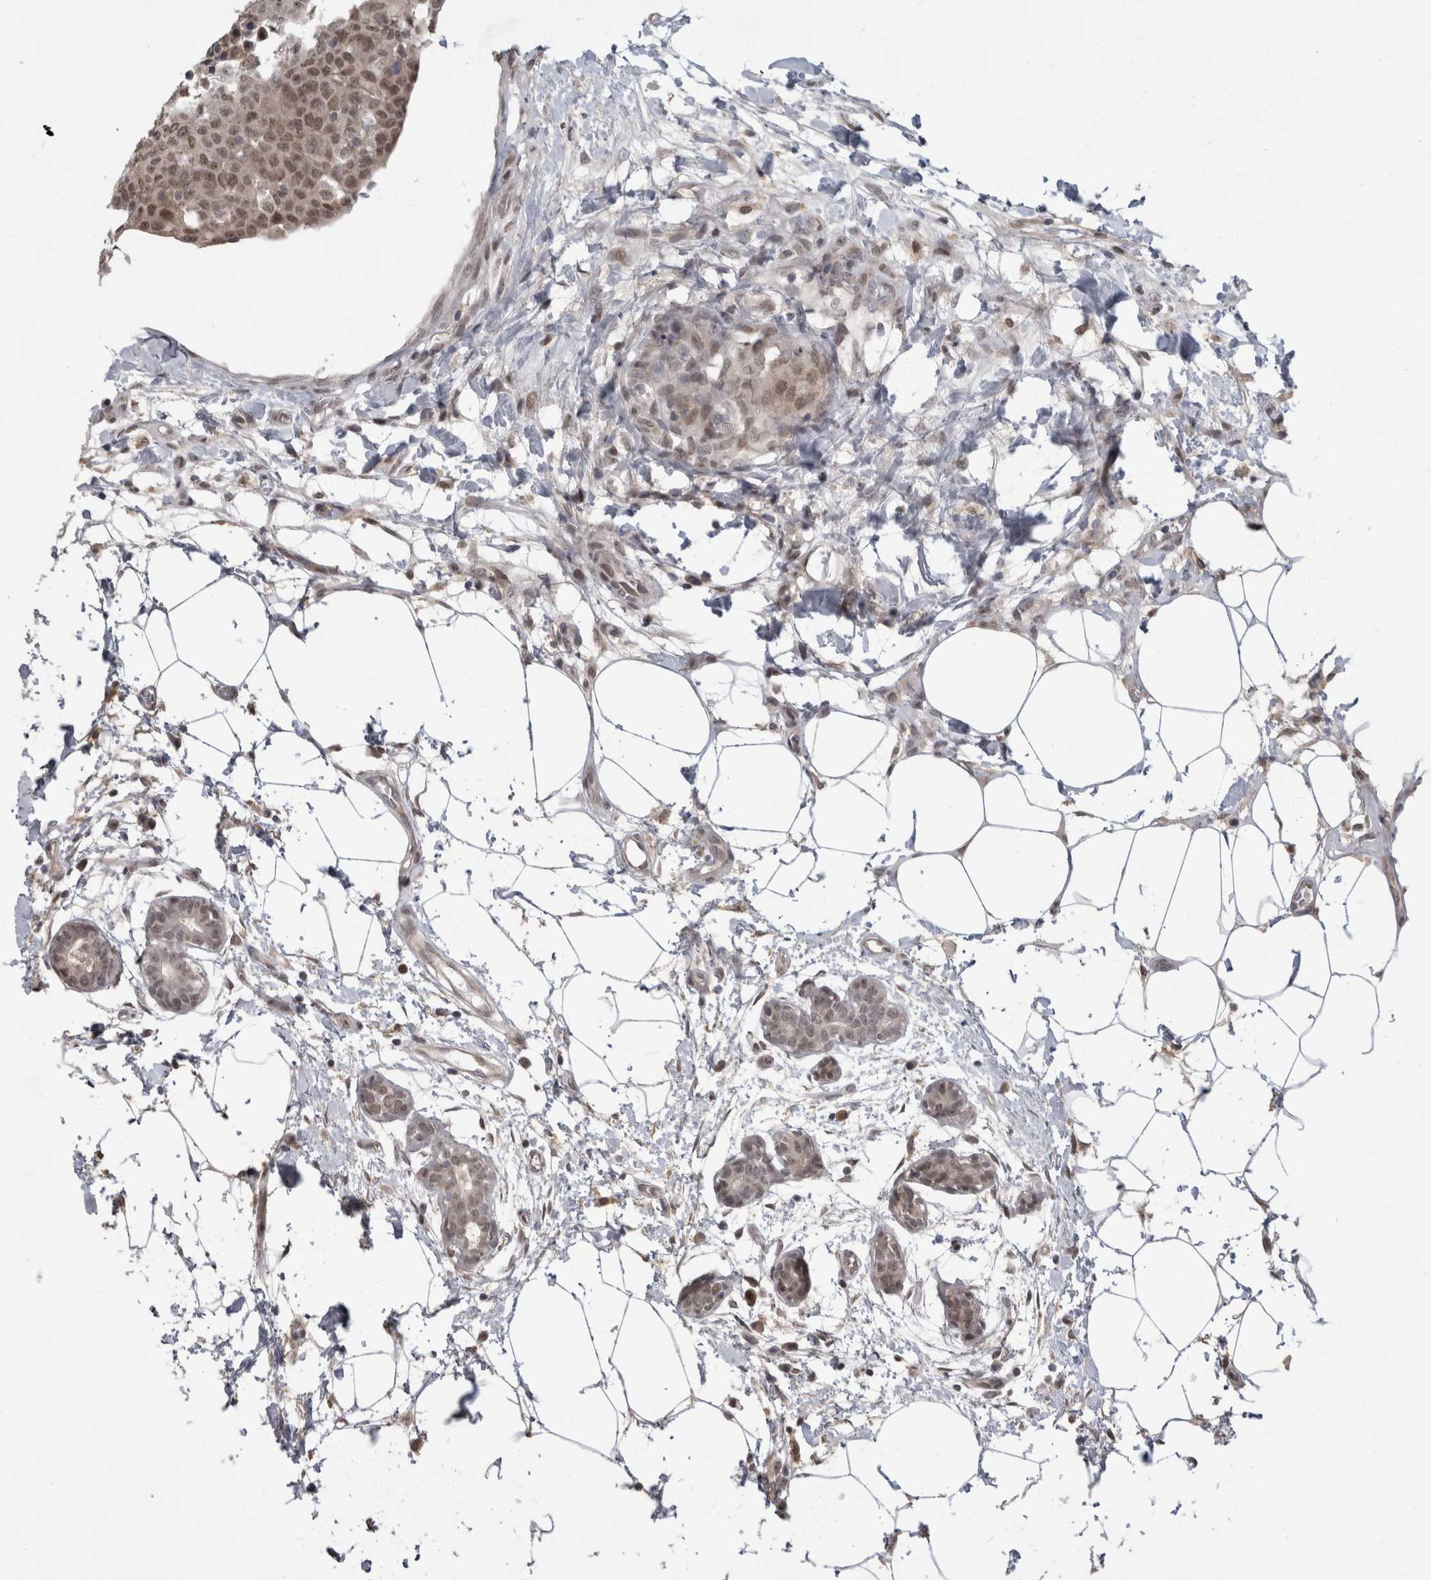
{"staining": {"intensity": "moderate", "quantity": ">75%", "location": "cytoplasmic/membranous,nuclear"}, "tissue": "breast cancer", "cell_type": "Tumor cells", "image_type": "cancer", "snomed": [{"axis": "morphology", "description": "Normal tissue, NOS"}, {"axis": "morphology", "description": "Duct carcinoma"}, {"axis": "topography", "description": "Breast"}], "caption": "Invasive ductal carcinoma (breast) stained with a protein marker demonstrates moderate staining in tumor cells.", "gene": "MTBP", "patient": {"sex": "female", "age": 37}}